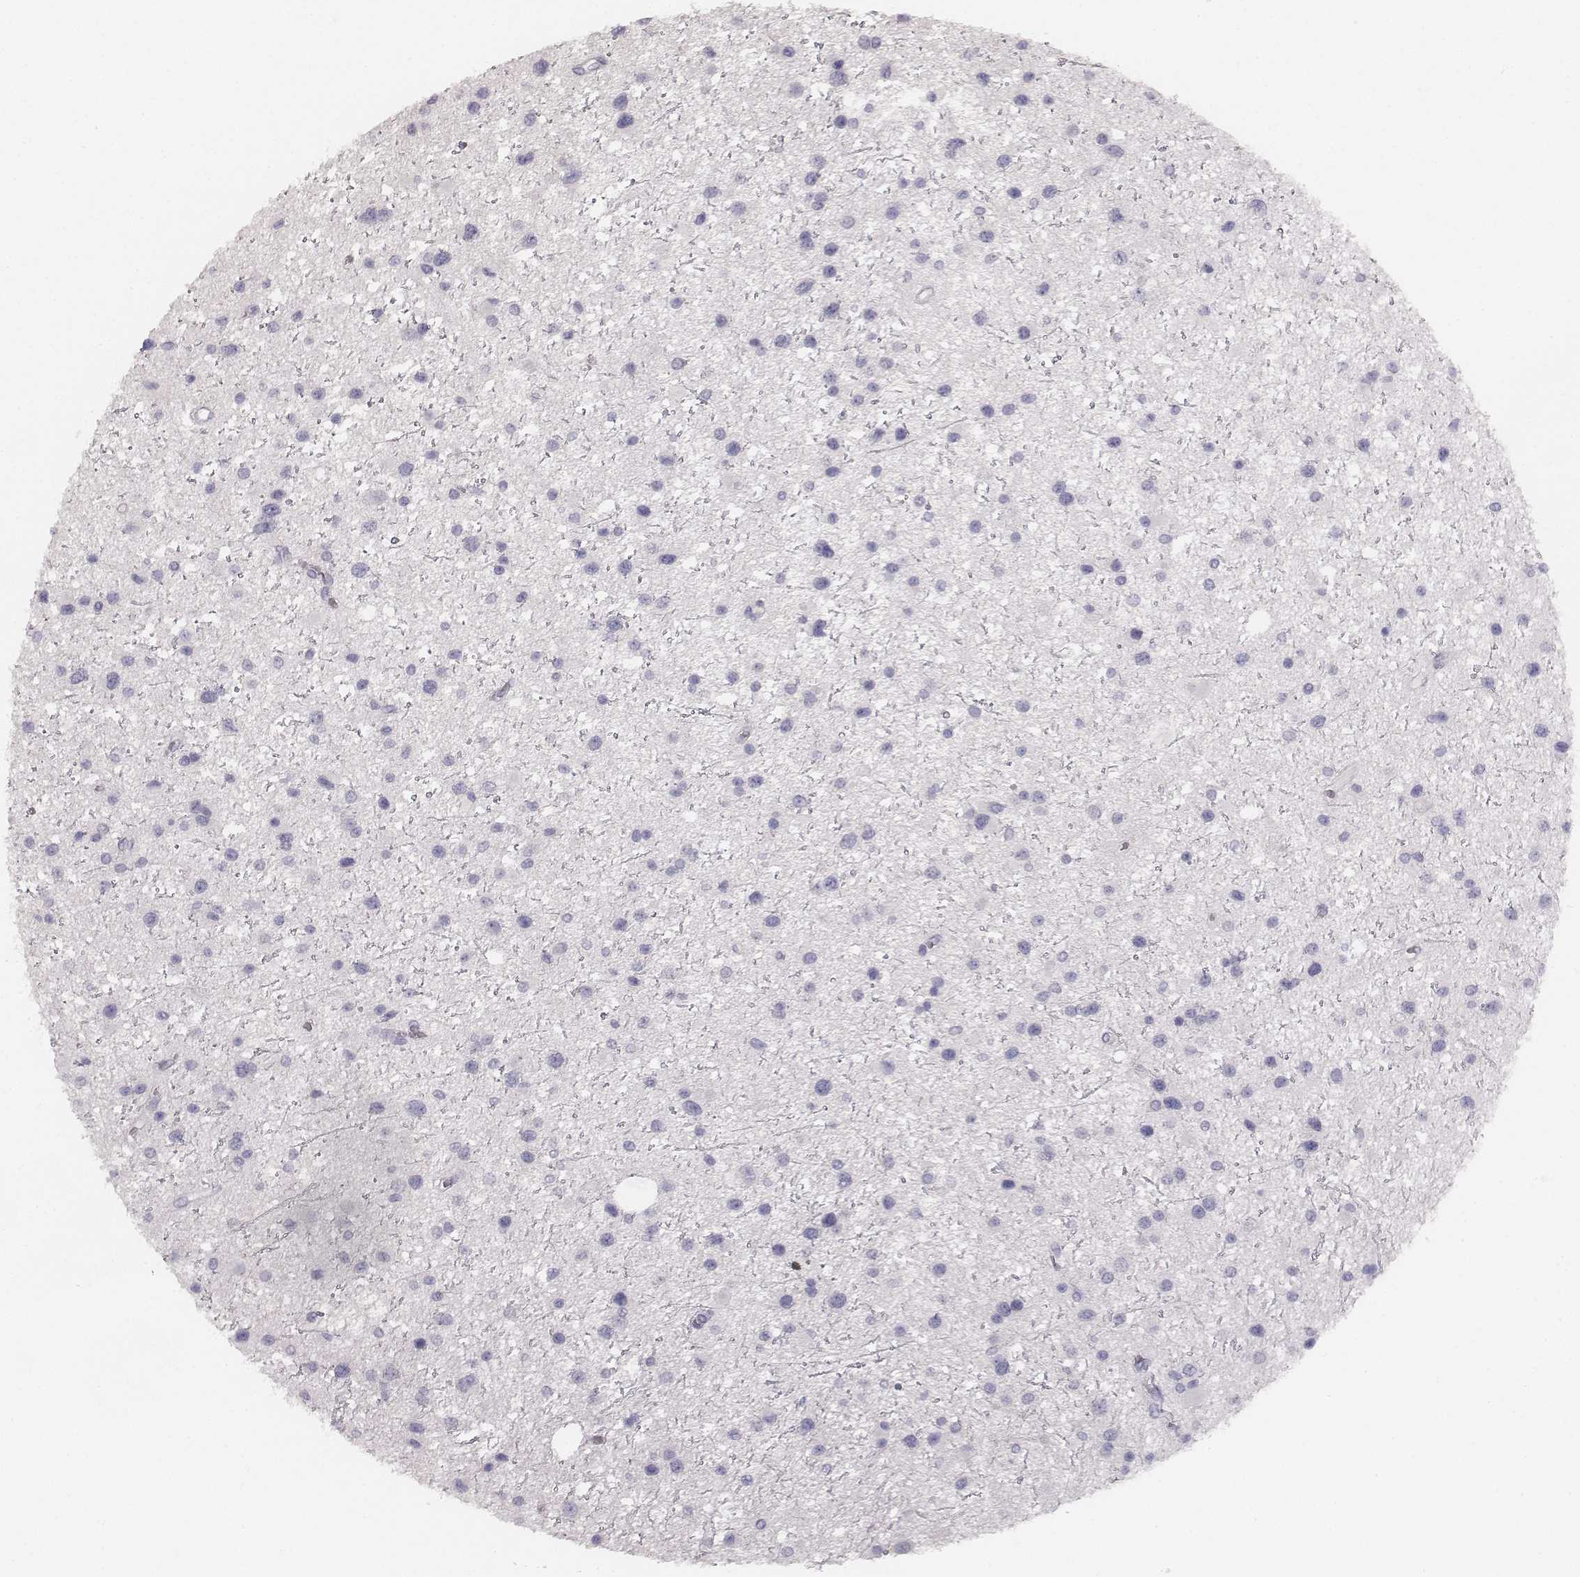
{"staining": {"intensity": "negative", "quantity": "none", "location": "none"}, "tissue": "glioma", "cell_type": "Tumor cells", "image_type": "cancer", "snomed": [{"axis": "morphology", "description": "Glioma, malignant, Low grade"}, {"axis": "topography", "description": "Brain"}], "caption": "Tumor cells are negative for protein expression in human glioma. (DAB (3,3'-diaminobenzidine) IHC visualized using brightfield microscopy, high magnification).", "gene": "MYH6", "patient": {"sex": "female", "age": 32}}